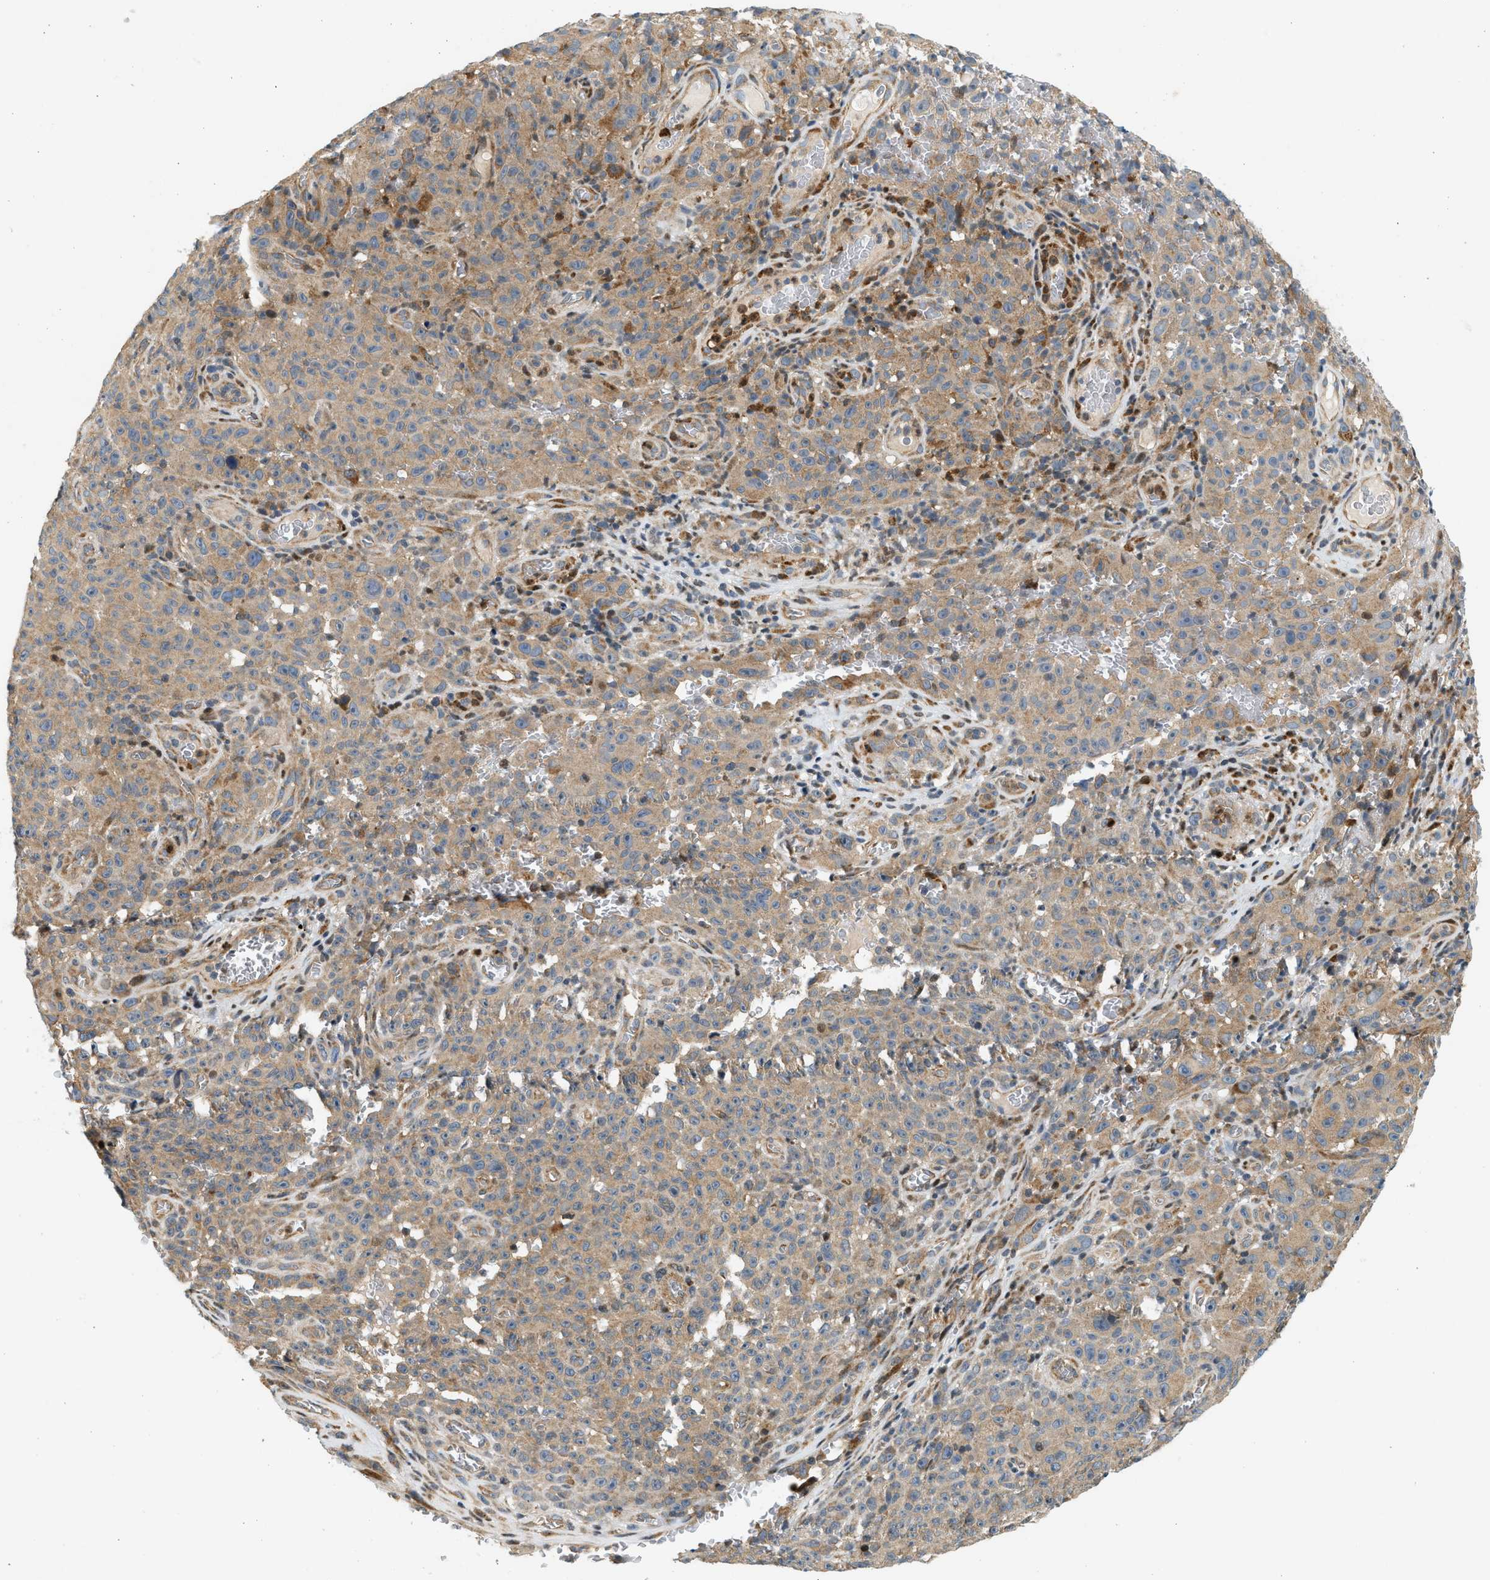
{"staining": {"intensity": "weak", "quantity": ">75%", "location": "cytoplasmic/membranous"}, "tissue": "melanoma", "cell_type": "Tumor cells", "image_type": "cancer", "snomed": [{"axis": "morphology", "description": "Malignant melanoma, NOS"}, {"axis": "topography", "description": "Skin"}], "caption": "Tumor cells show weak cytoplasmic/membranous expression in approximately >75% of cells in melanoma. The staining was performed using DAB to visualize the protein expression in brown, while the nuclei were stained in blue with hematoxylin (Magnification: 20x).", "gene": "NRSN2", "patient": {"sex": "female", "age": 82}}